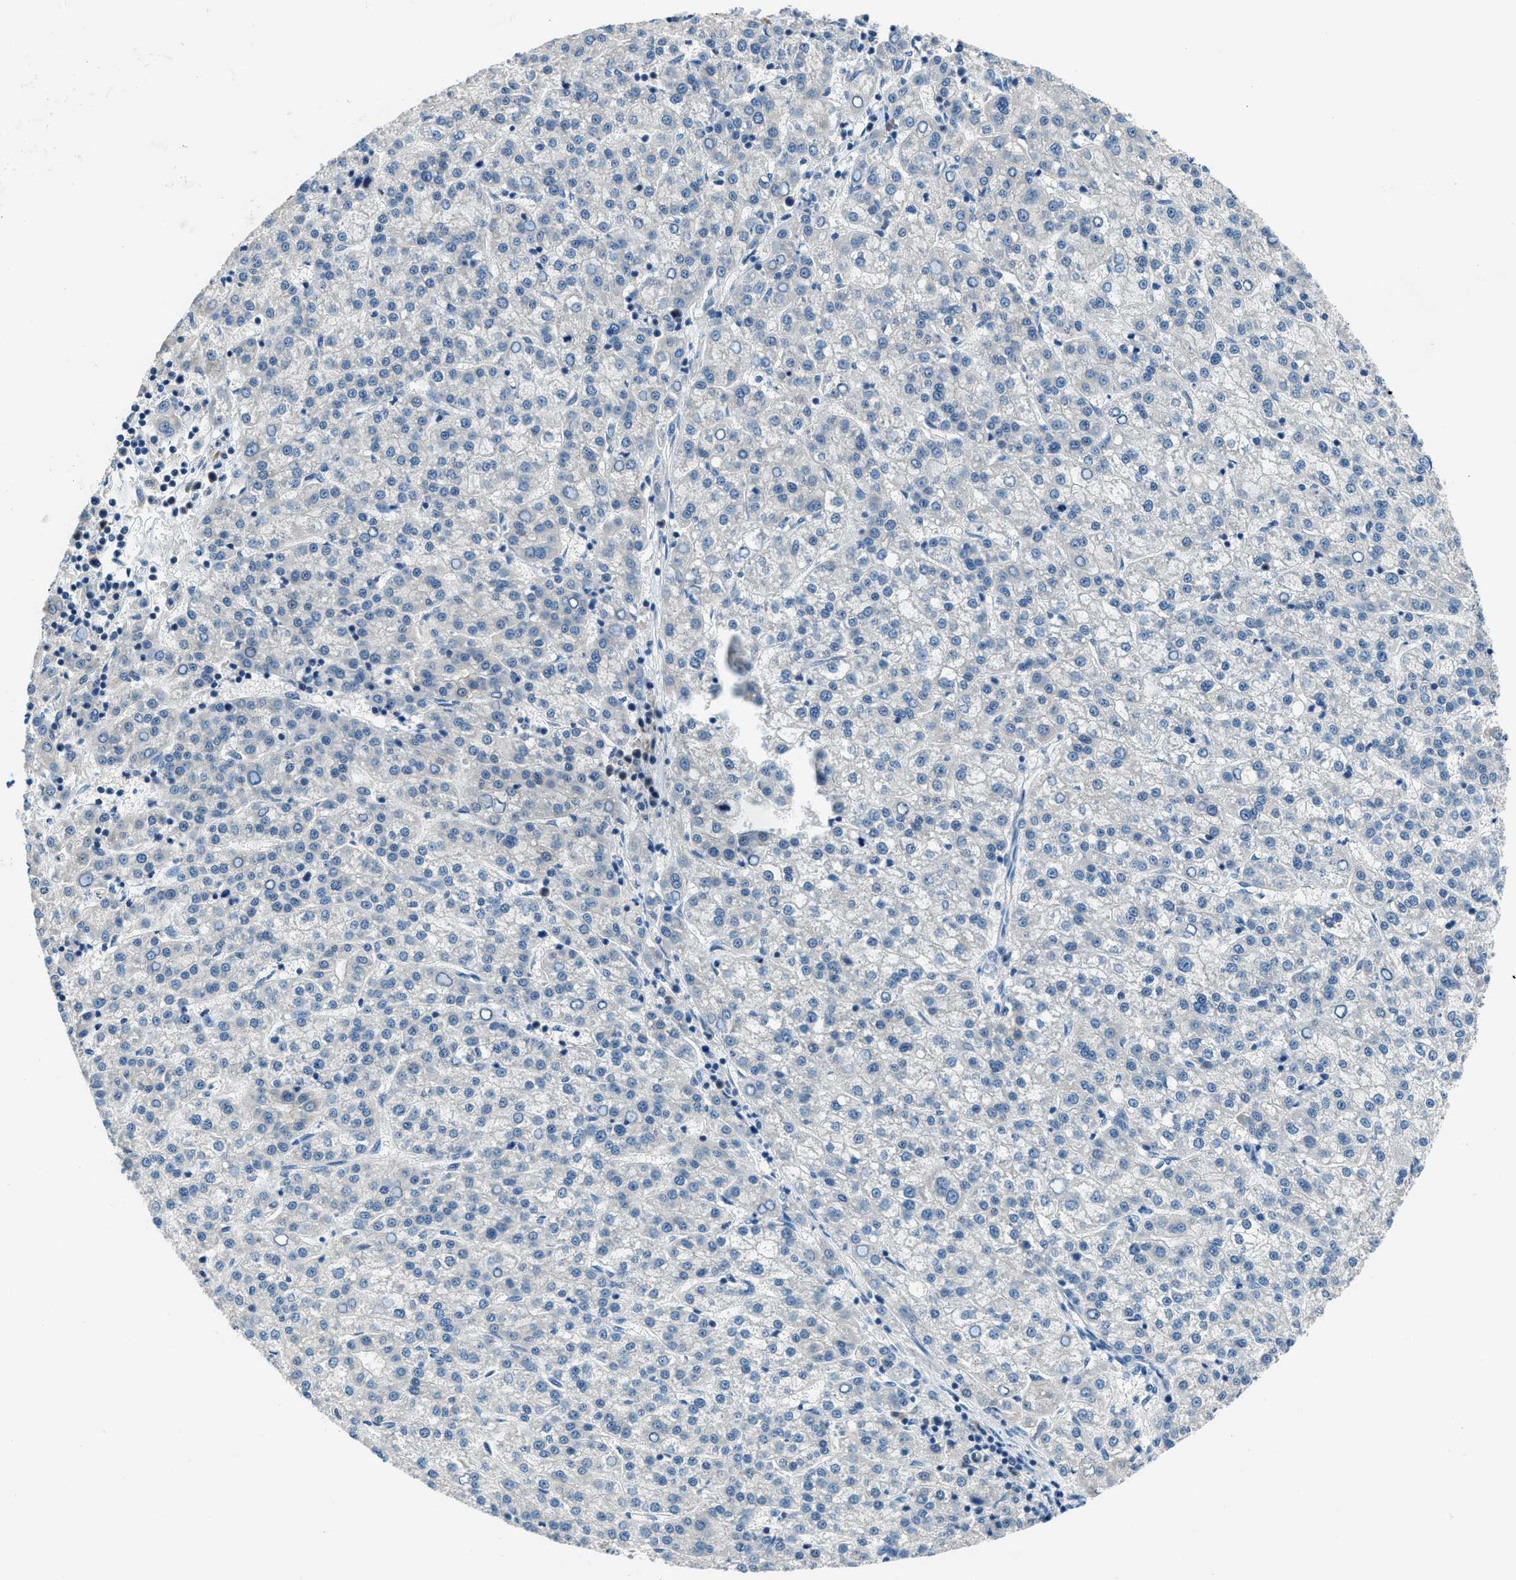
{"staining": {"intensity": "negative", "quantity": "none", "location": "none"}, "tissue": "liver cancer", "cell_type": "Tumor cells", "image_type": "cancer", "snomed": [{"axis": "morphology", "description": "Carcinoma, Hepatocellular, NOS"}, {"axis": "topography", "description": "Liver"}], "caption": "DAB (3,3'-diaminobenzidine) immunohistochemical staining of human liver hepatocellular carcinoma shows no significant staining in tumor cells.", "gene": "ACP1", "patient": {"sex": "female", "age": 58}}